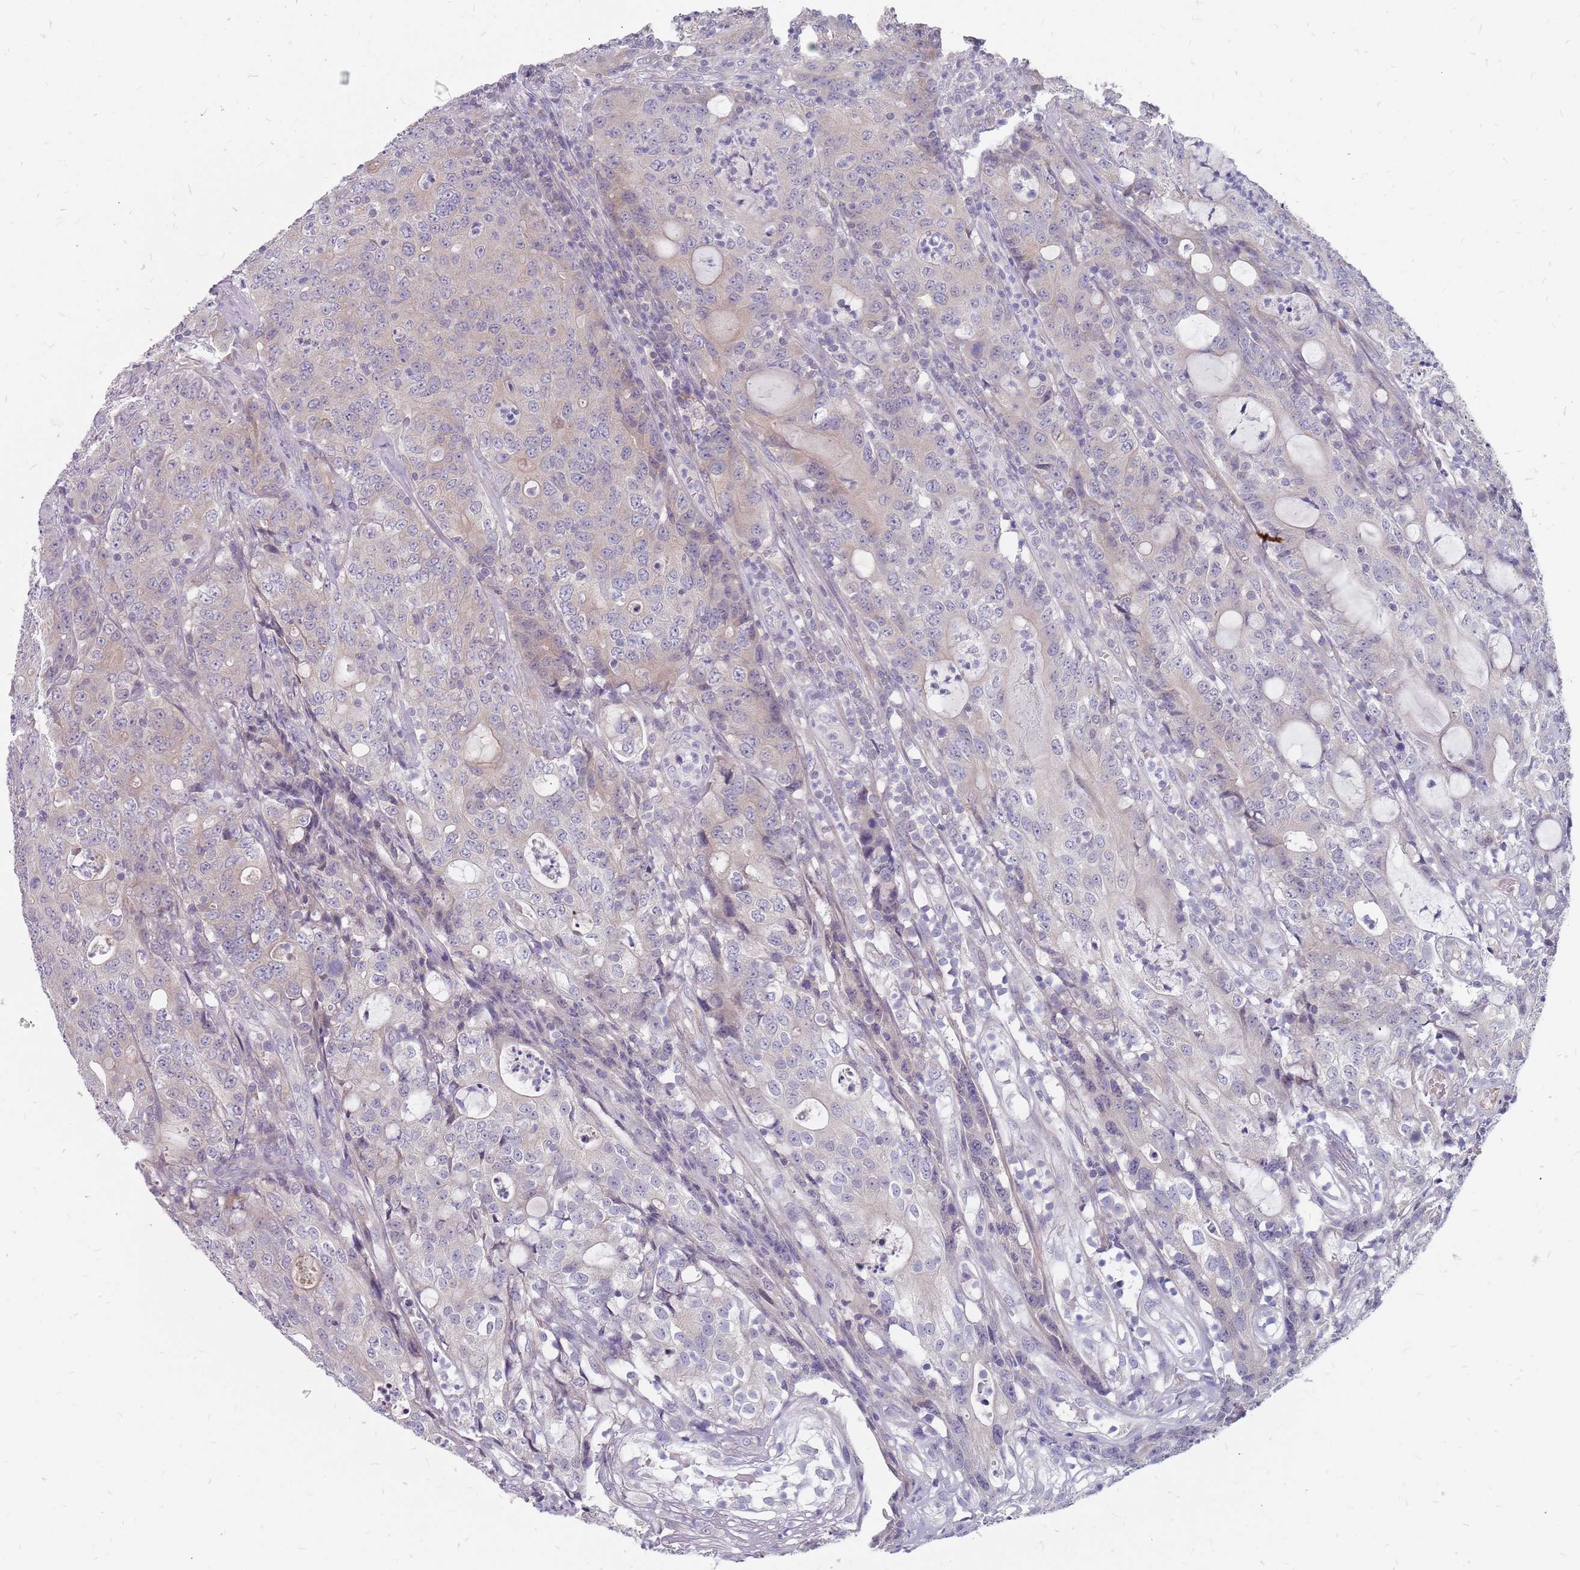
{"staining": {"intensity": "negative", "quantity": "none", "location": "none"}, "tissue": "colorectal cancer", "cell_type": "Tumor cells", "image_type": "cancer", "snomed": [{"axis": "morphology", "description": "Adenocarcinoma, NOS"}, {"axis": "topography", "description": "Colon"}], "caption": "DAB (3,3'-diaminobenzidine) immunohistochemical staining of human colorectal cancer (adenocarcinoma) displays no significant expression in tumor cells.", "gene": "CMTR2", "patient": {"sex": "male", "age": 83}}